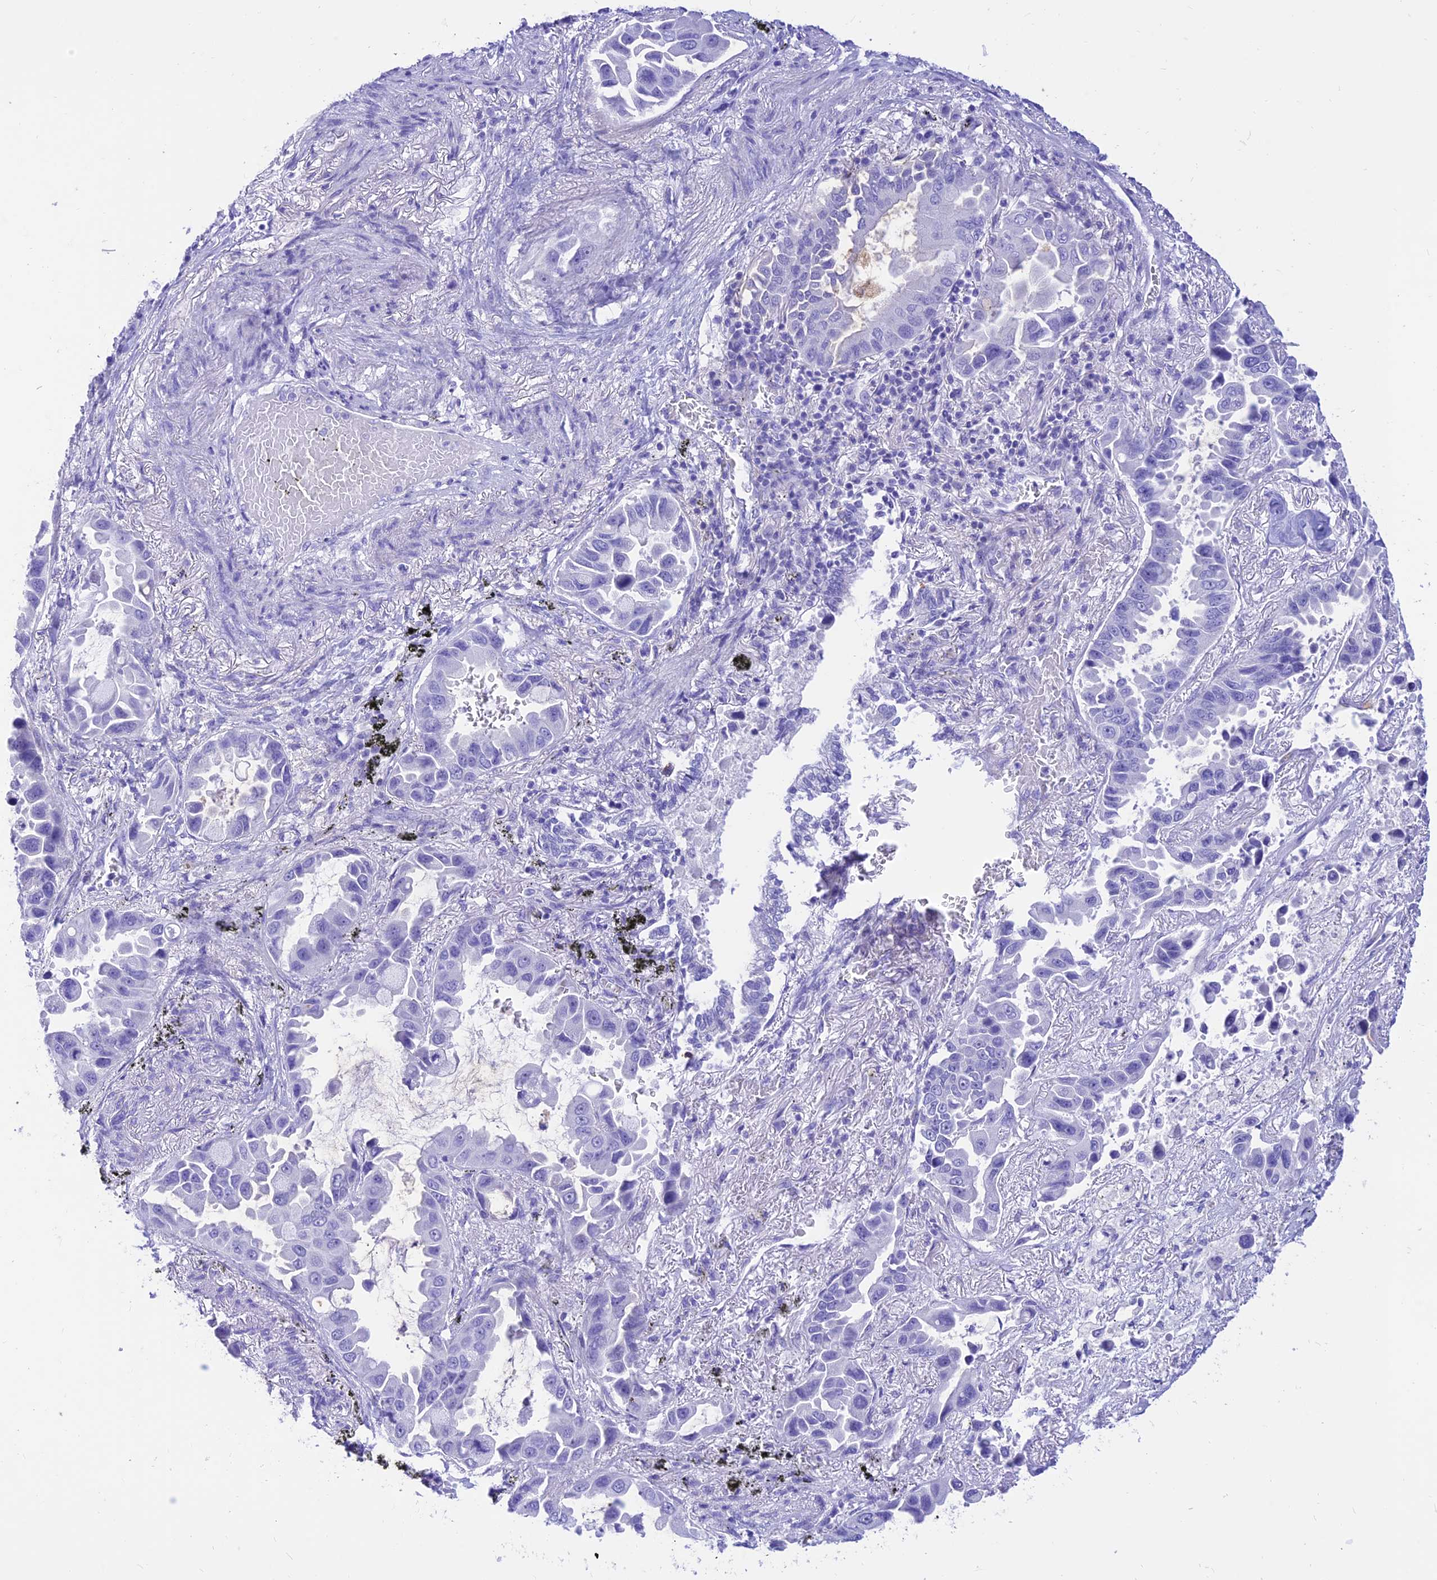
{"staining": {"intensity": "negative", "quantity": "none", "location": "none"}, "tissue": "lung cancer", "cell_type": "Tumor cells", "image_type": "cancer", "snomed": [{"axis": "morphology", "description": "Adenocarcinoma, NOS"}, {"axis": "topography", "description": "Lung"}], "caption": "Lung cancer was stained to show a protein in brown. There is no significant expression in tumor cells.", "gene": "PRNP", "patient": {"sex": "male", "age": 64}}